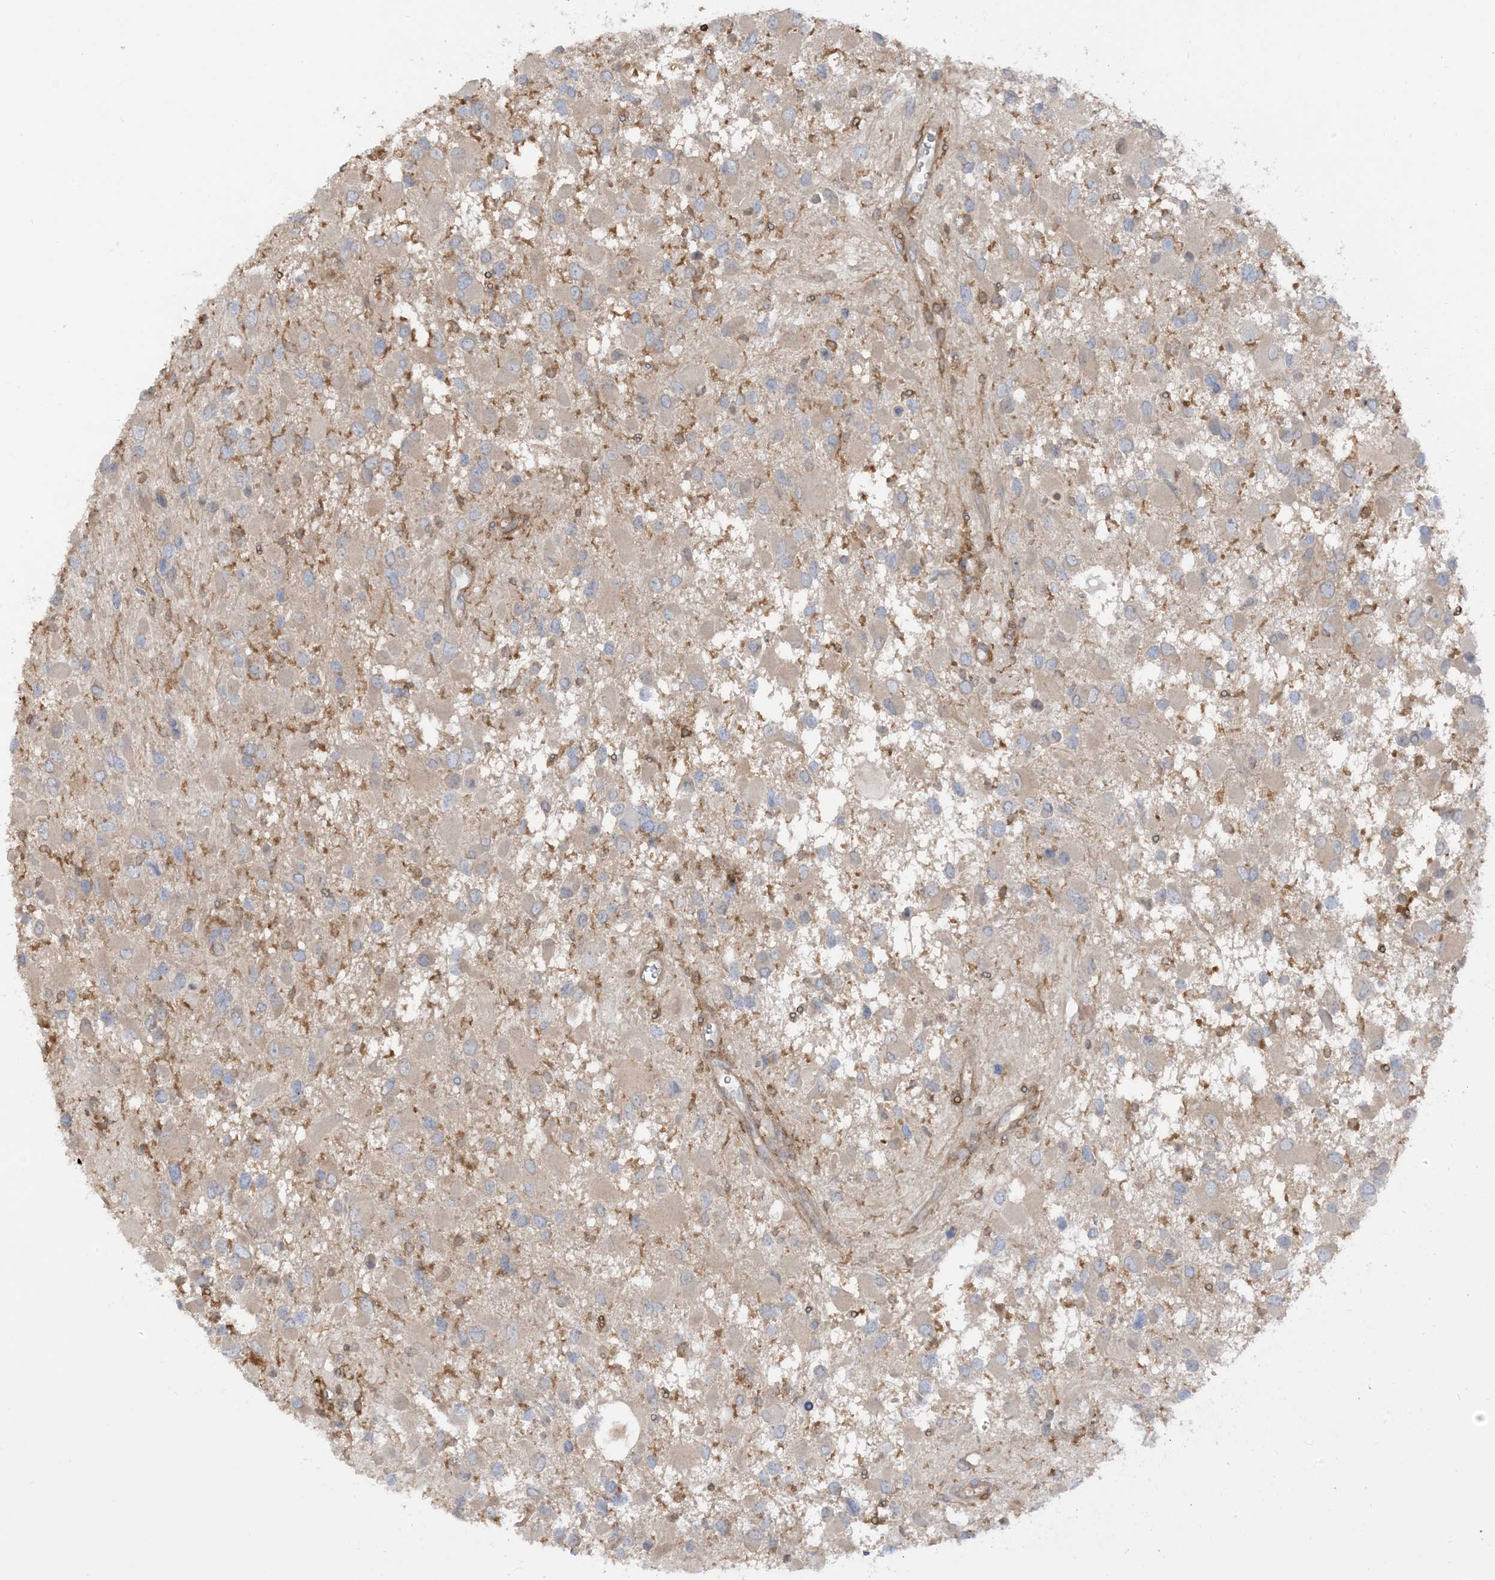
{"staining": {"intensity": "weak", "quantity": "25%-75%", "location": "cytoplasmic/membranous"}, "tissue": "glioma", "cell_type": "Tumor cells", "image_type": "cancer", "snomed": [{"axis": "morphology", "description": "Glioma, malignant, High grade"}, {"axis": "topography", "description": "Brain"}], "caption": "Immunohistochemical staining of human glioma shows weak cytoplasmic/membranous protein expression in about 25%-75% of tumor cells.", "gene": "CAPZB", "patient": {"sex": "male", "age": 53}}